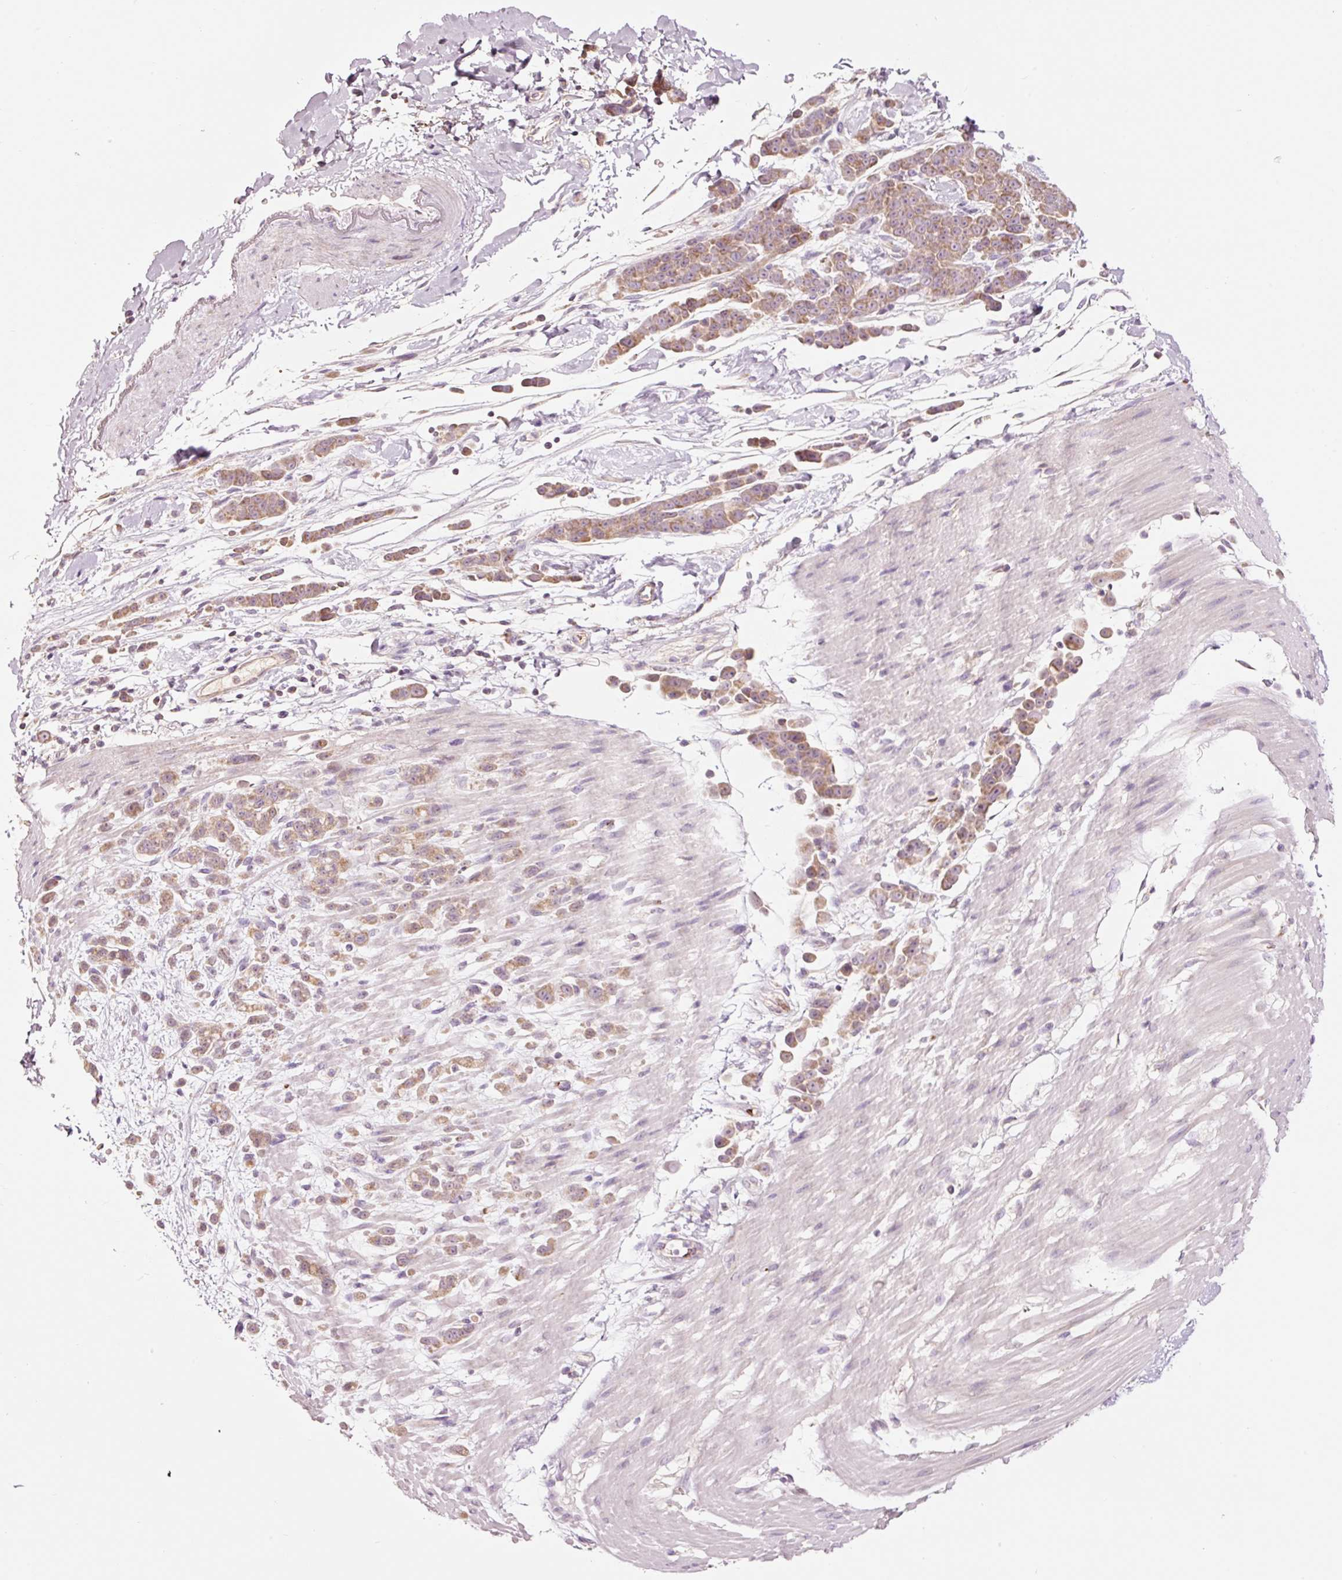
{"staining": {"intensity": "moderate", "quantity": ">75%", "location": "cytoplasmic/membranous"}, "tissue": "pancreatic cancer", "cell_type": "Tumor cells", "image_type": "cancer", "snomed": [{"axis": "morphology", "description": "Normal tissue, NOS"}, {"axis": "morphology", "description": "Adenocarcinoma, NOS"}, {"axis": "topography", "description": "Pancreas"}], "caption": "Pancreatic cancer (adenocarcinoma) stained with immunohistochemistry demonstrates moderate cytoplasmic/membranous expression in about >75% of tumor cells.", "gene": "LDHAL6B", "patient": {"sex": "female", "age": 64}}